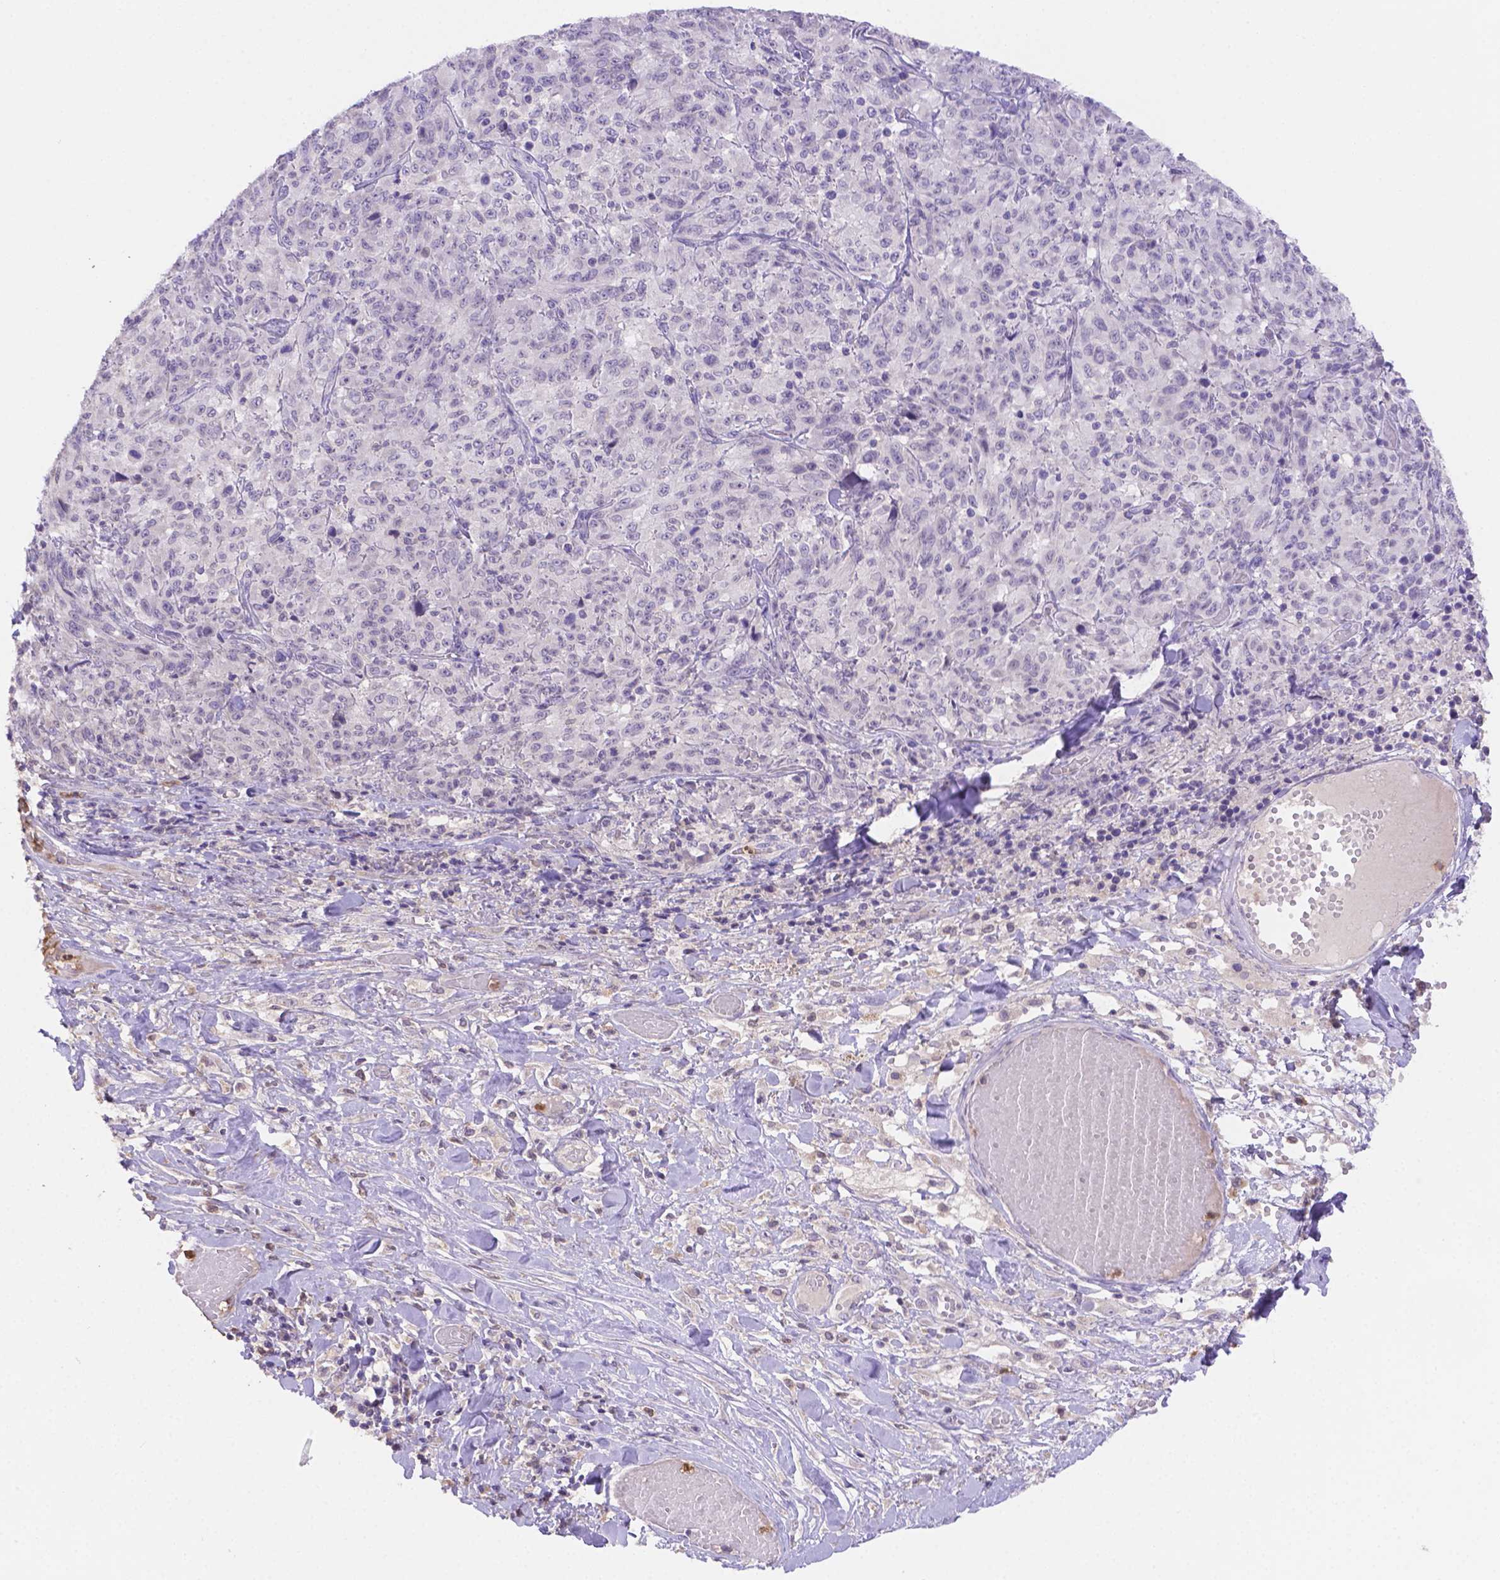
{"staining": {"intensity": "negative", "quantity": "none", "location": "none"}, "tissue": "melanoma", "cell_type": "Tumor cells", "image_type": "cancer", "snomed": [{"axis": "morphology", "description": "Malignant melanoma, NOS"}, {"axis": "topography", "description": "Skin"}], "caption": "The immunohistochemistry (IHC) image has no significant staining in tumor cells of malignant melanoma tissue.", "gene": "NXPE2", "patient": {"sex": "female", "age": 91}}